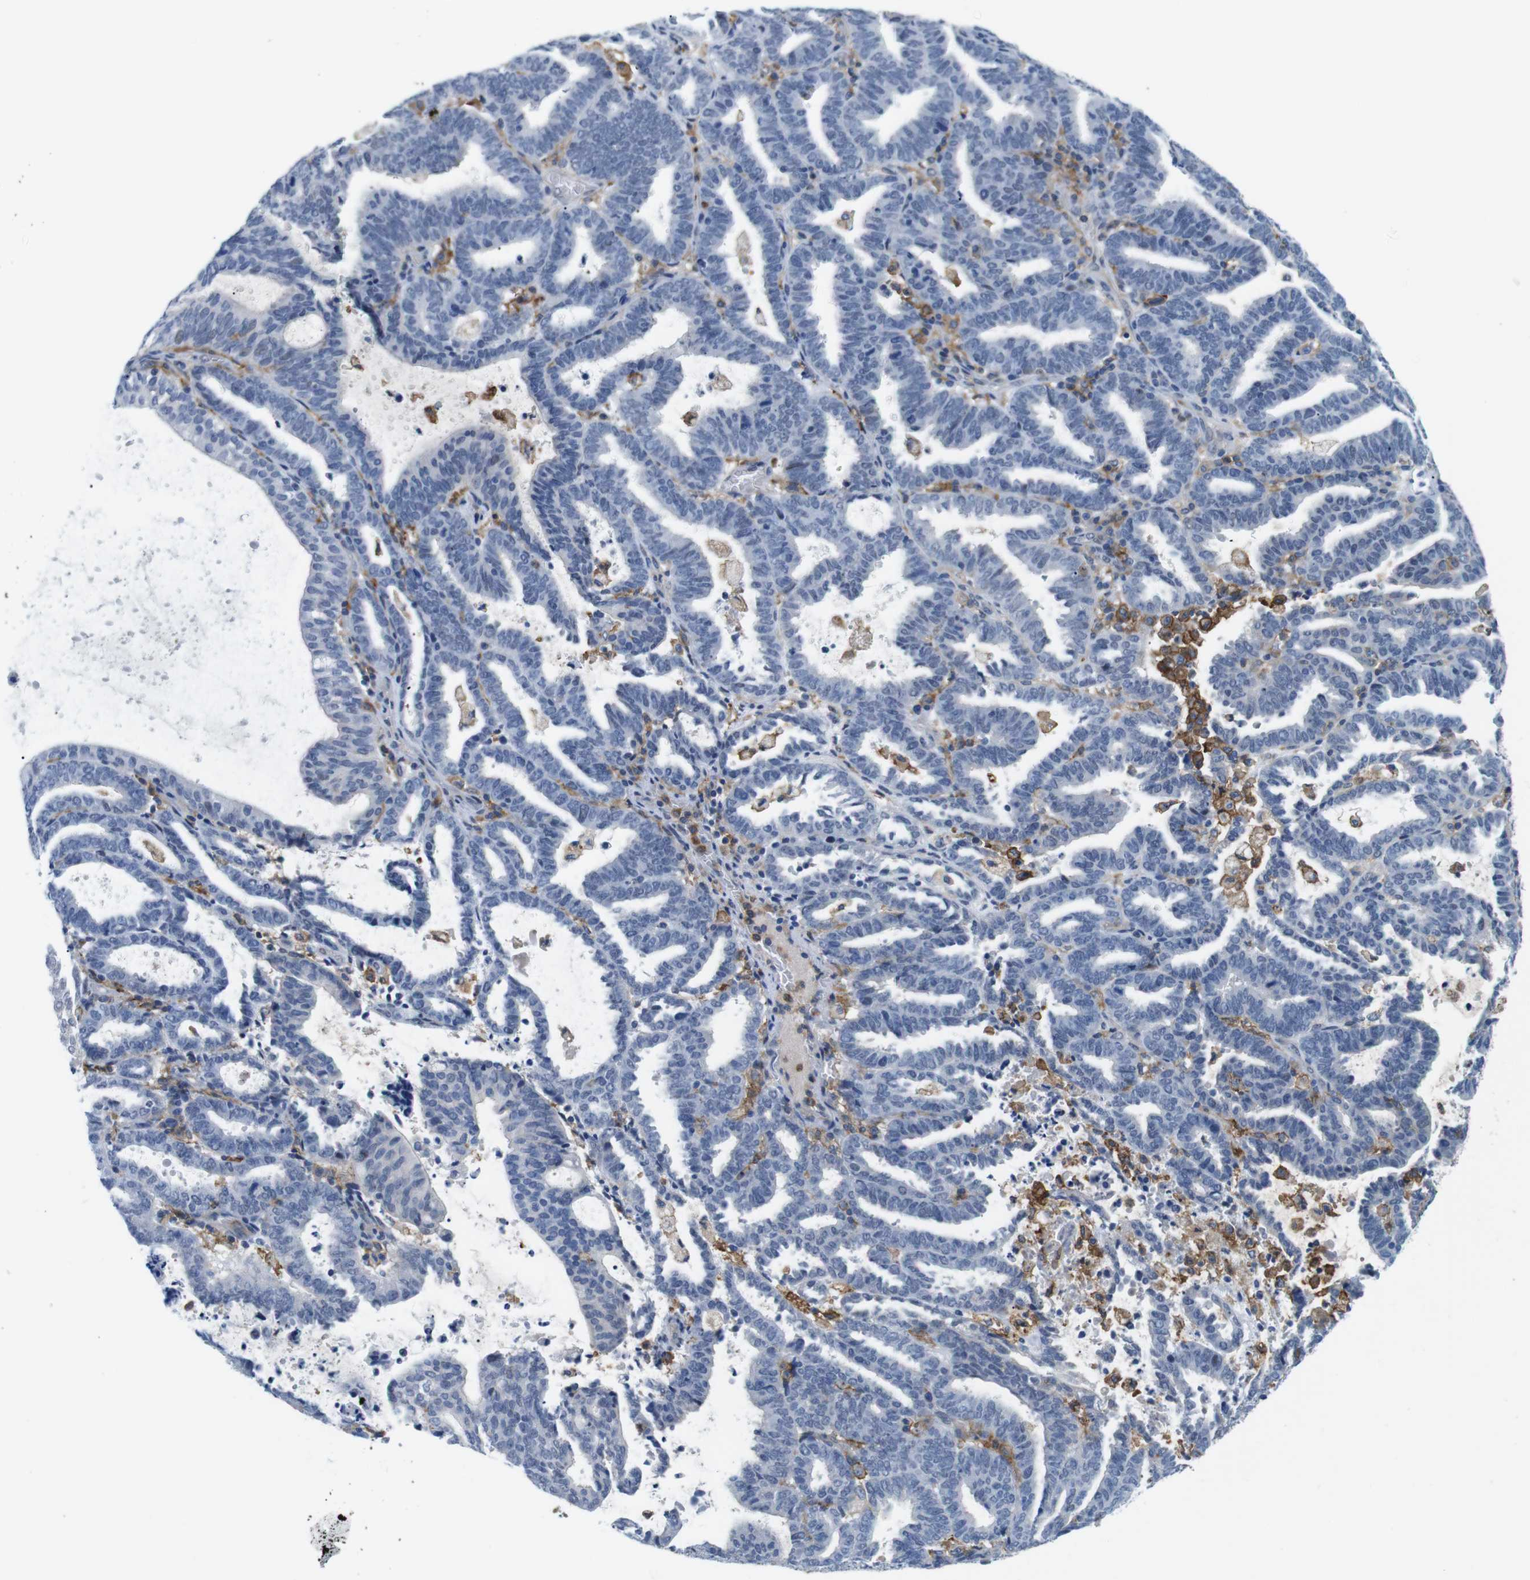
{"staining": {"intensity": "negative", "quantity": "none", "location": "none"}, "tissue": "endometrial cancer", "cell_type": "Tumor cells", "image_type": "cancer", "snomed": [{"axis": "morphology", "description": "Adenocarcinoma, NOS"}, {"axis": "topography", "description": "Uterus"}], "caption": "Tumor cells are negative for brown protein staining in endometrial cancer. (DAB (3,3'-diaminobenzidine) immunohistochemistry (IHC), high magnification).", "gene": "CD300C", "patient": {"sex": "female", "age": 83}}